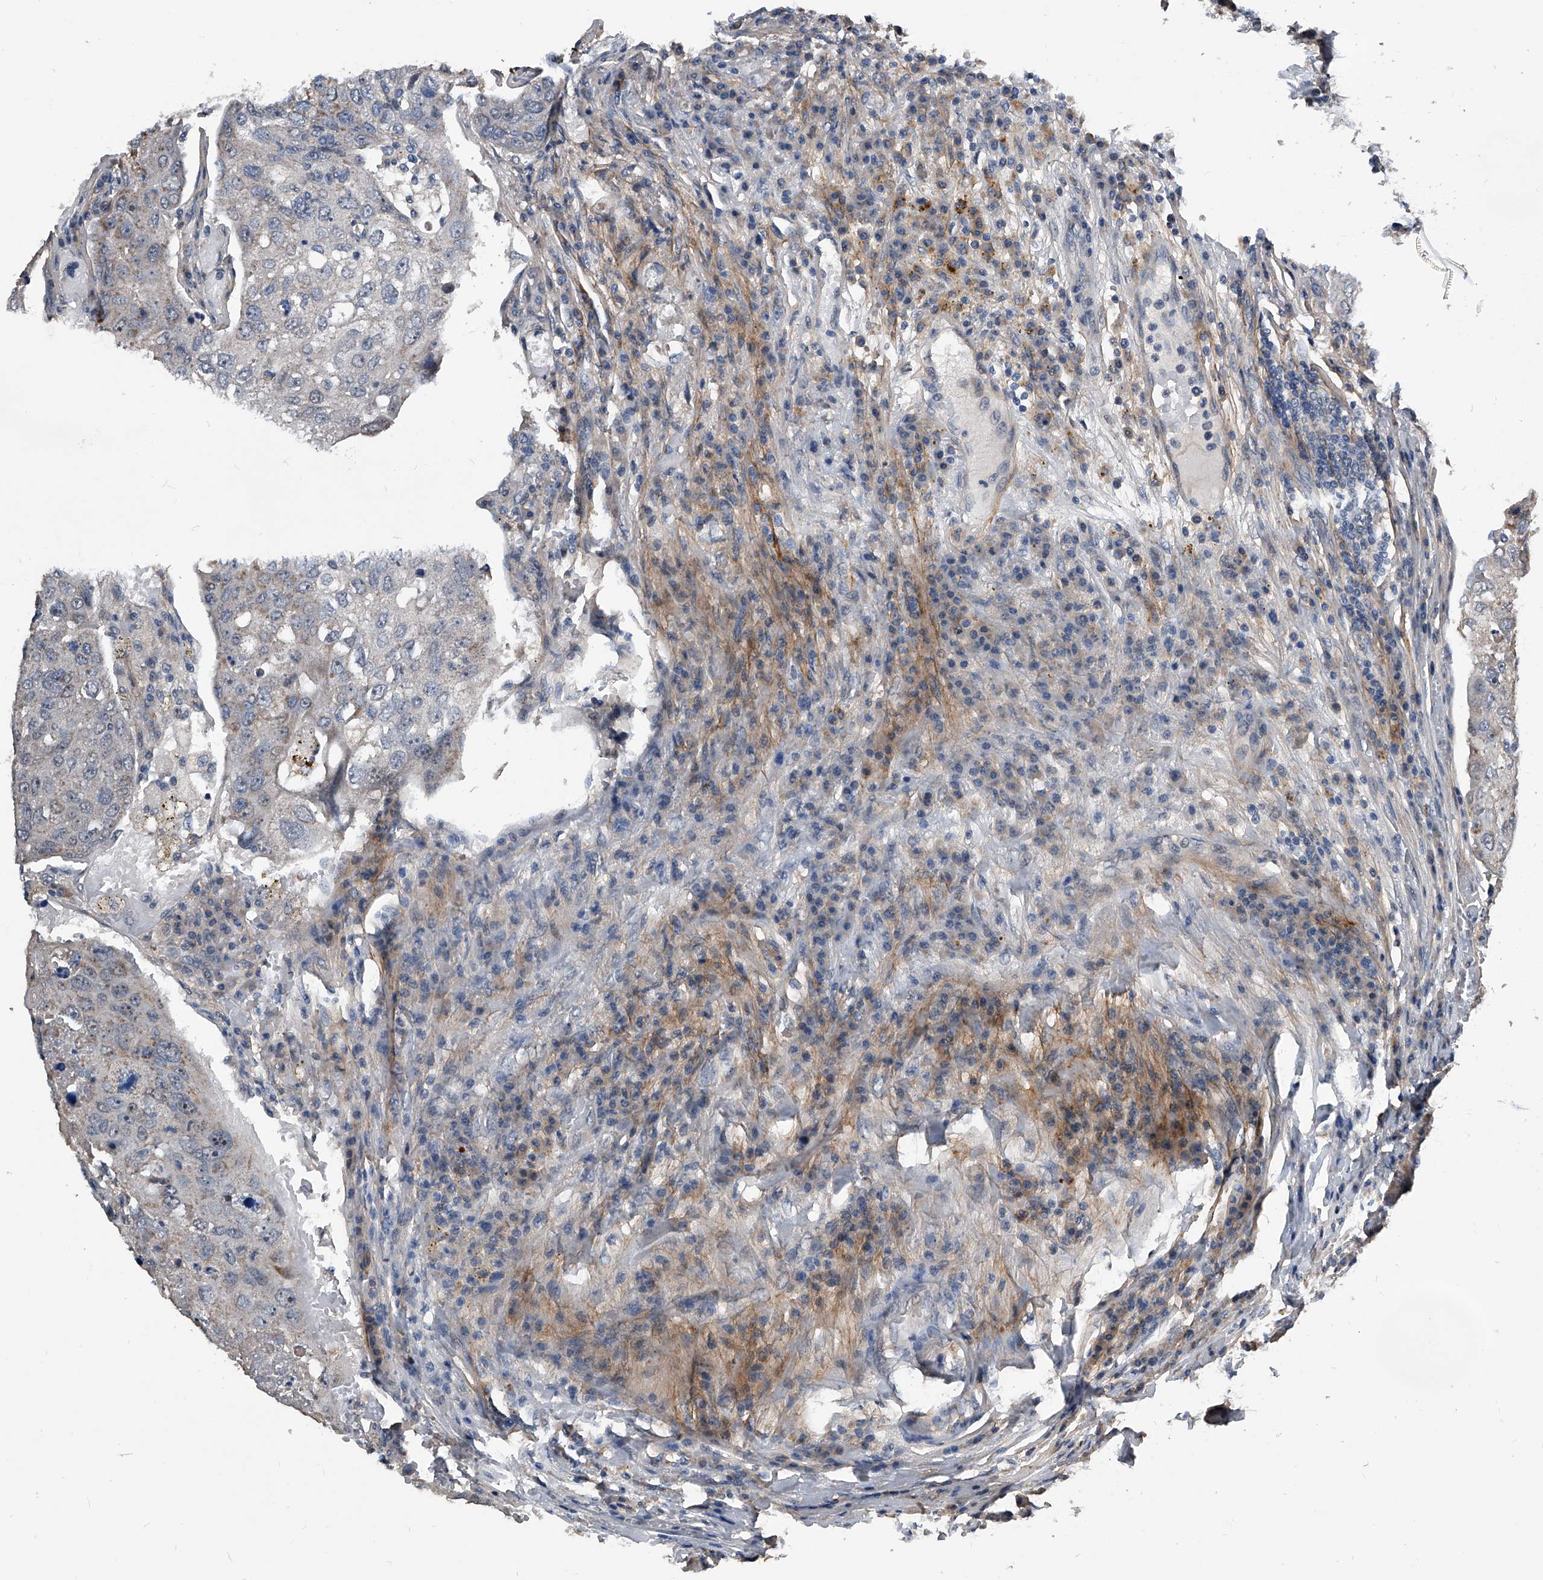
{"staining": {"intensity": "weak", "quantity": "<25%", "location": "cytoplasmic/membranous"}, "tissue": "urothelial cancer", "cell_type": "Tumor cells", "image_type": "cancer", "snomed": [{"axis": "morphology", "description": "Urothelial carcinoma, High grade"}, {"axis": "topography", "description": "Lymph node"}, {"axis": "topography", "description": "Urinary bladder"}], "caption": "High power microscopy image of an immunohistochemistry histopathology image of high-grade urothelial carcinoma, revealing no significant expression in tumor cells.", "gene": "PHACTR1", "patient": {"sex": "male", "age": 51}}